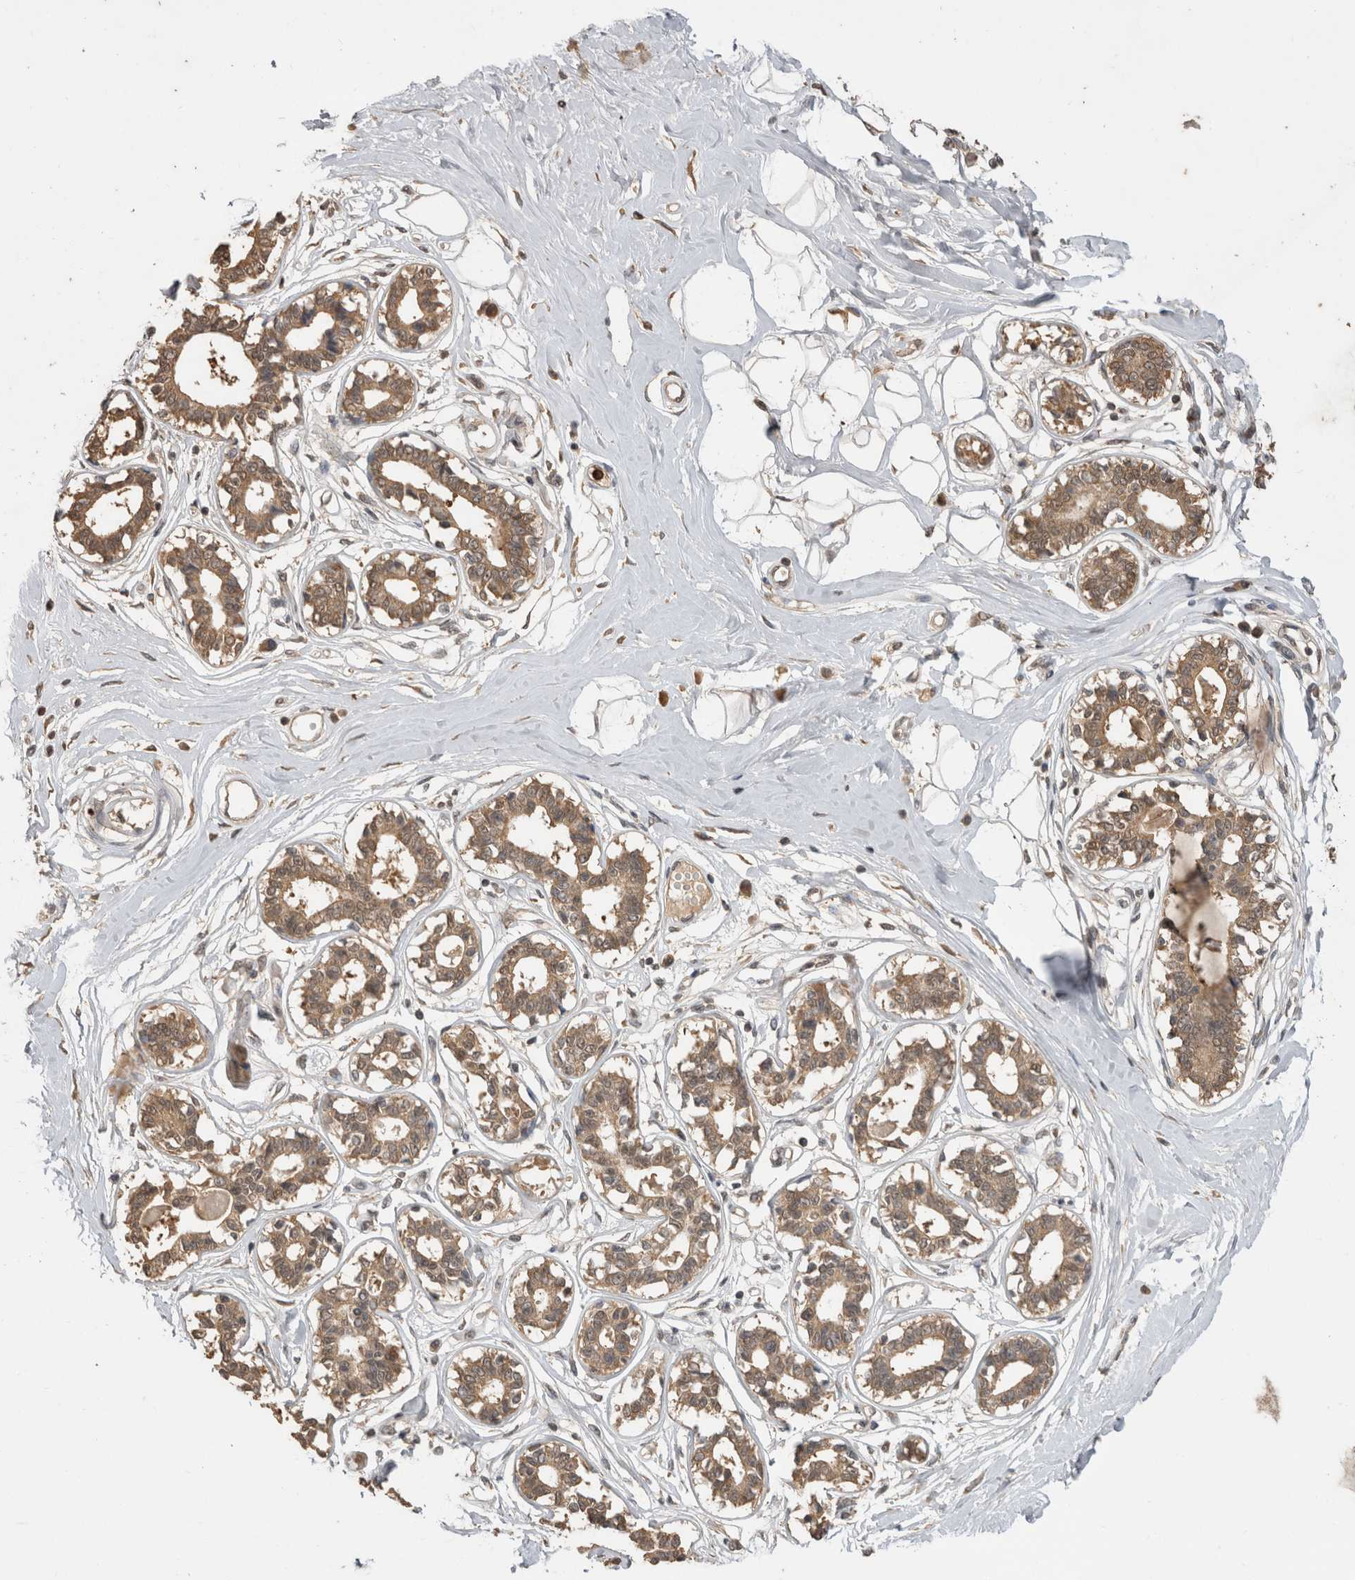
{"staining": {"intensity": "negative", "quantity": "none", "location": "none"}, "tissue": "breast", "cell_type": "Adipocytes", "image_type": "normal", "snomed": [{"axis": "morphology", "description": "Normal tissue, NOS"}, {"axis": "topography", "description": "Breast"}], "caption": "High magnification brightfield microscopy of benign breast stained with DAB (3,3'-diaminobenzidine) (brown) and counterstained with hematoxylin (blue): adipocytes show no significant expression.", "gene": "PREP", "patient": {"sex": "female", "age": 45}}